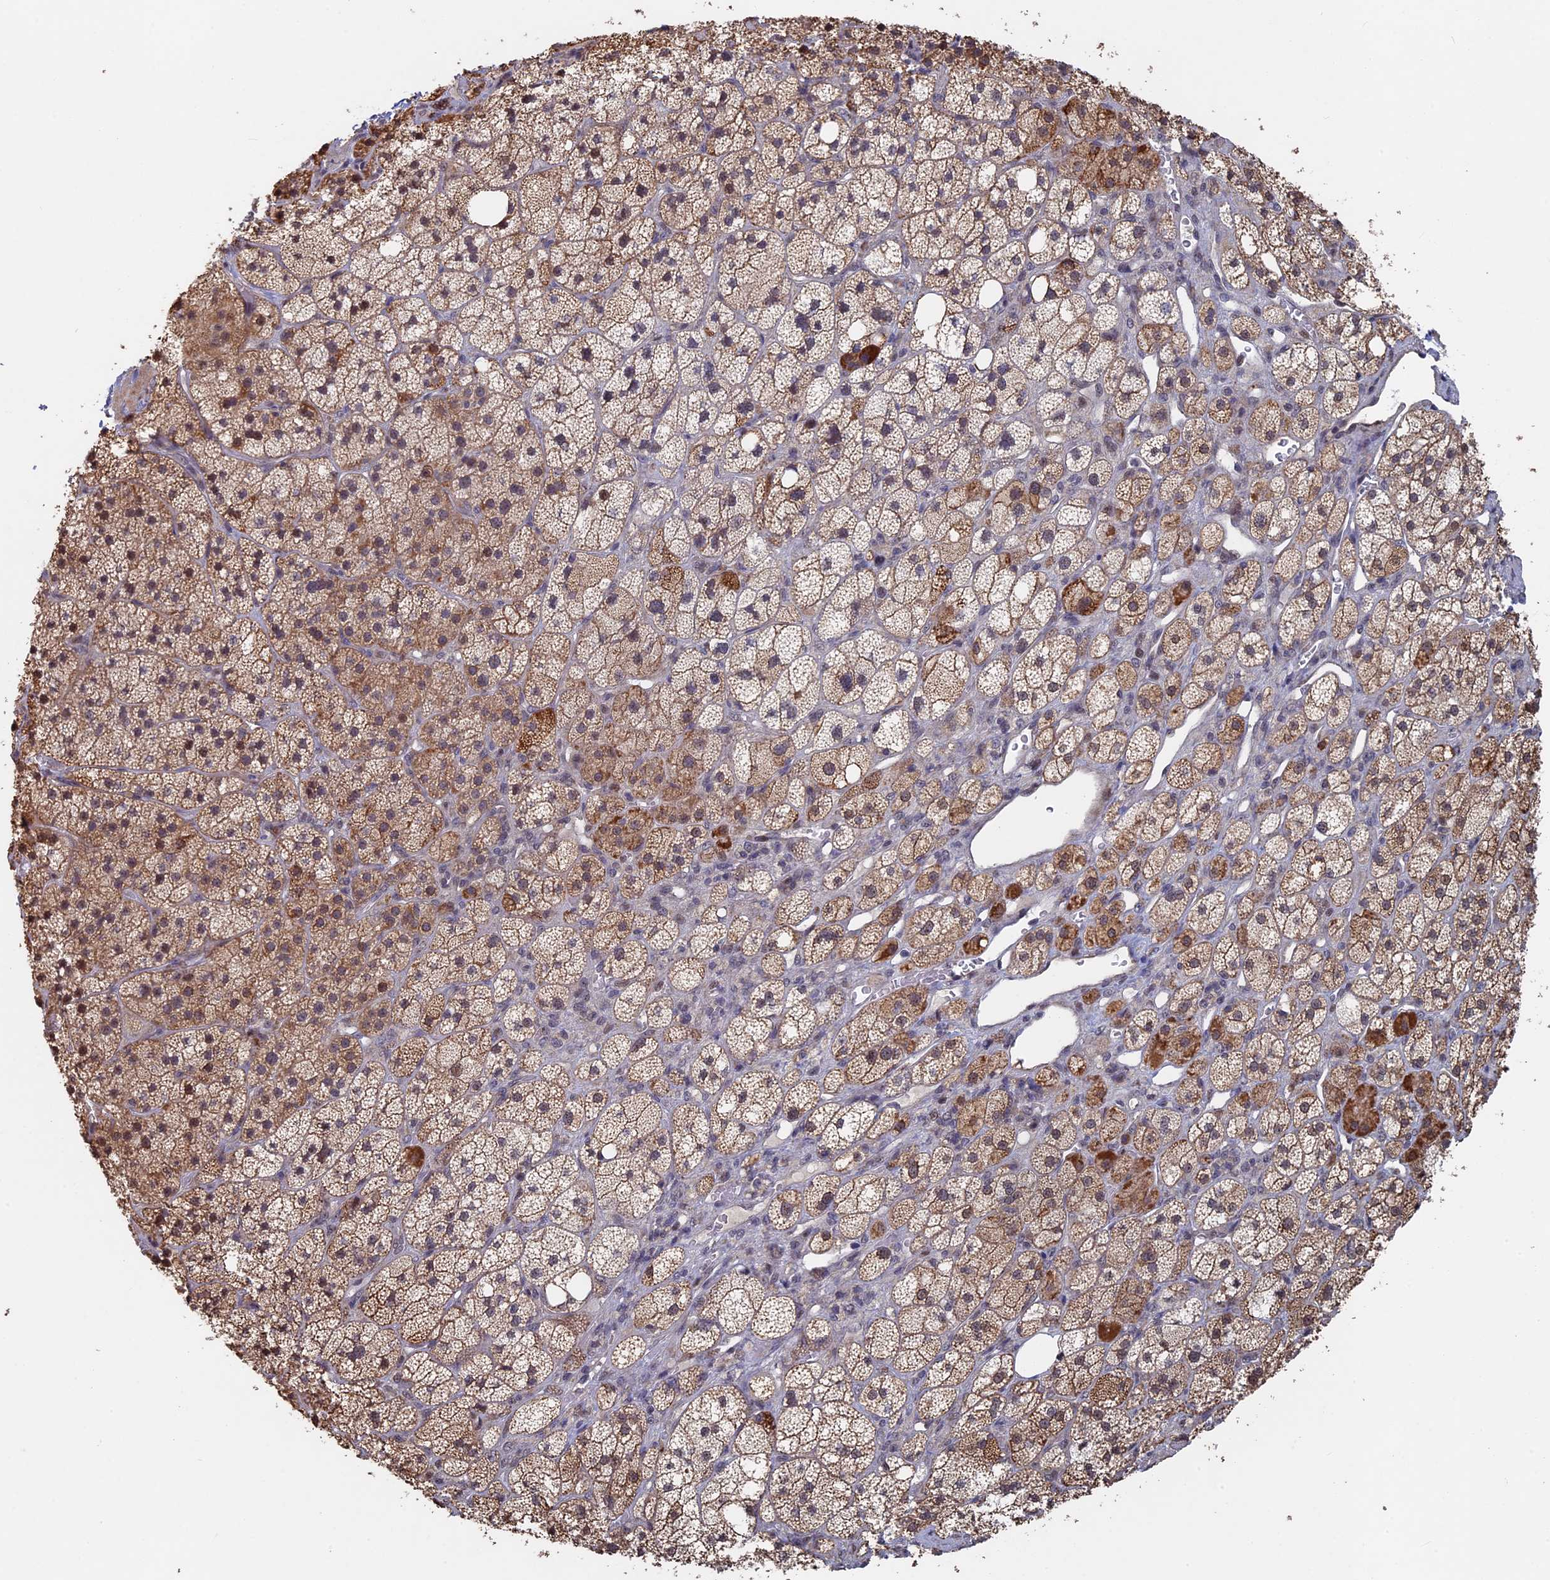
{"staining": {"intensity": "moderate", "quantity": "25%-75%", "location": "cytoplasmic/membranous"}, "tissue": "adrenal gland", "cell_type": "Glandular cells", "image_type": "normal", "snomed": [{"axis": "morphology", "description": "Normal tissue, NOS"}, {"axis": "topography", "description": "Adrenal gland"}], "caption": "Protein staining of normal adrenal gland displays moderate cytoplasmic/membranous staining in approximately 25%-75% of glandular cells.", "gene": "KIAA1328", "patient": {"sex": "male", "age": 61}}